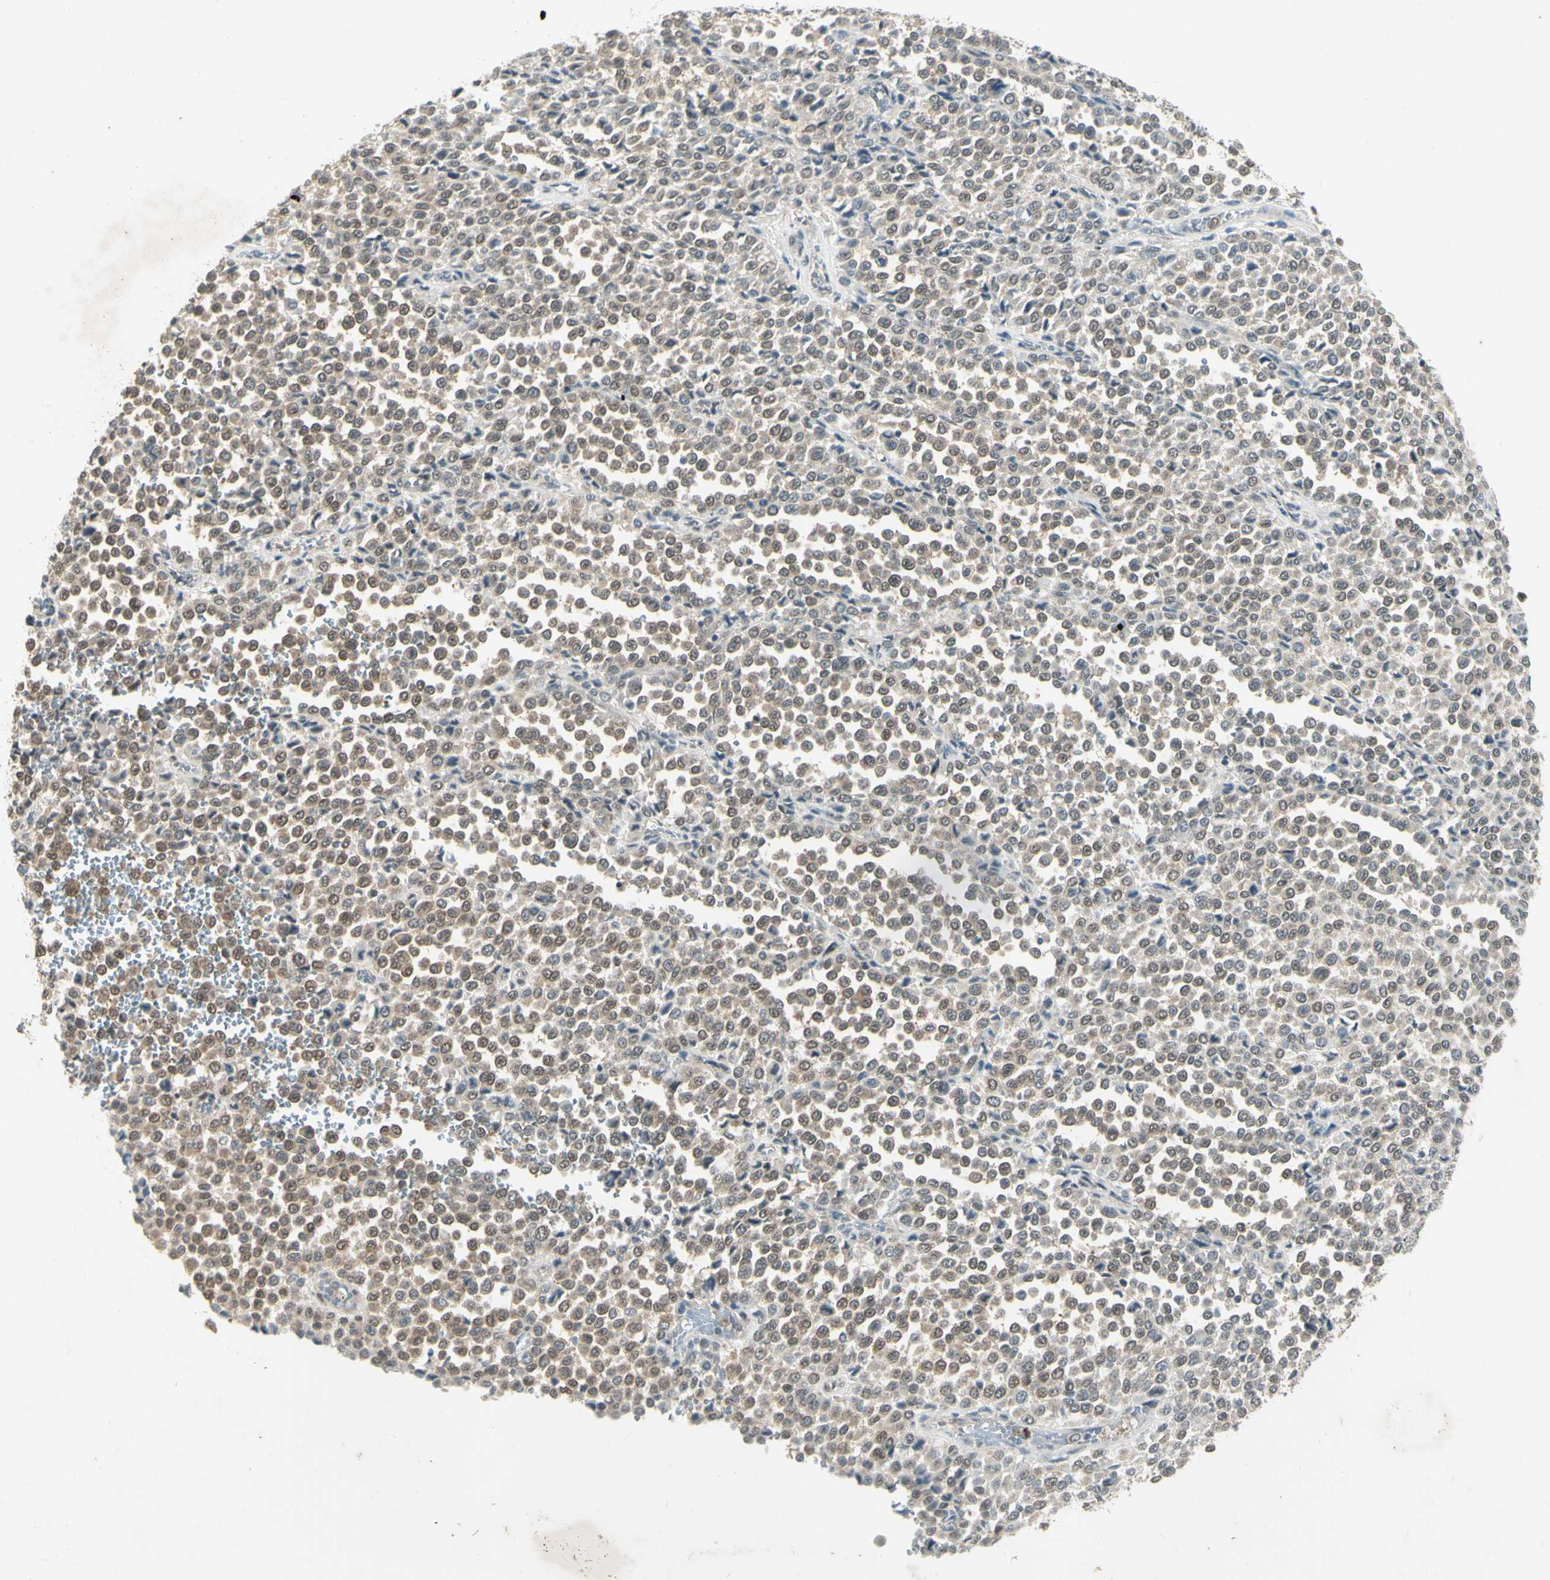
{"staining": {"intensity": "weak", "quantity": ">75%", "location": "nuclear"}, "tissue": "melanoma", "cell_type": "Tumor cells", "image_type": "cancer", "snomed": [{"axis": "morphology", "description": "Malignant melanoma, Metastatic site"}, {"axis": "topography", "description": "Pancreas"}], "caption": "Immunohistochemical staining of melanoma shows low levels of weak nuclear positivity in approximately >75% of tumor cells. The protein is stained brown, and the nuclei are stained in blue (DAB IHC with brightfield microscopy, high magnification).", "gene": "PSMD5", "patient": {"sex": "female", "age": 30}}